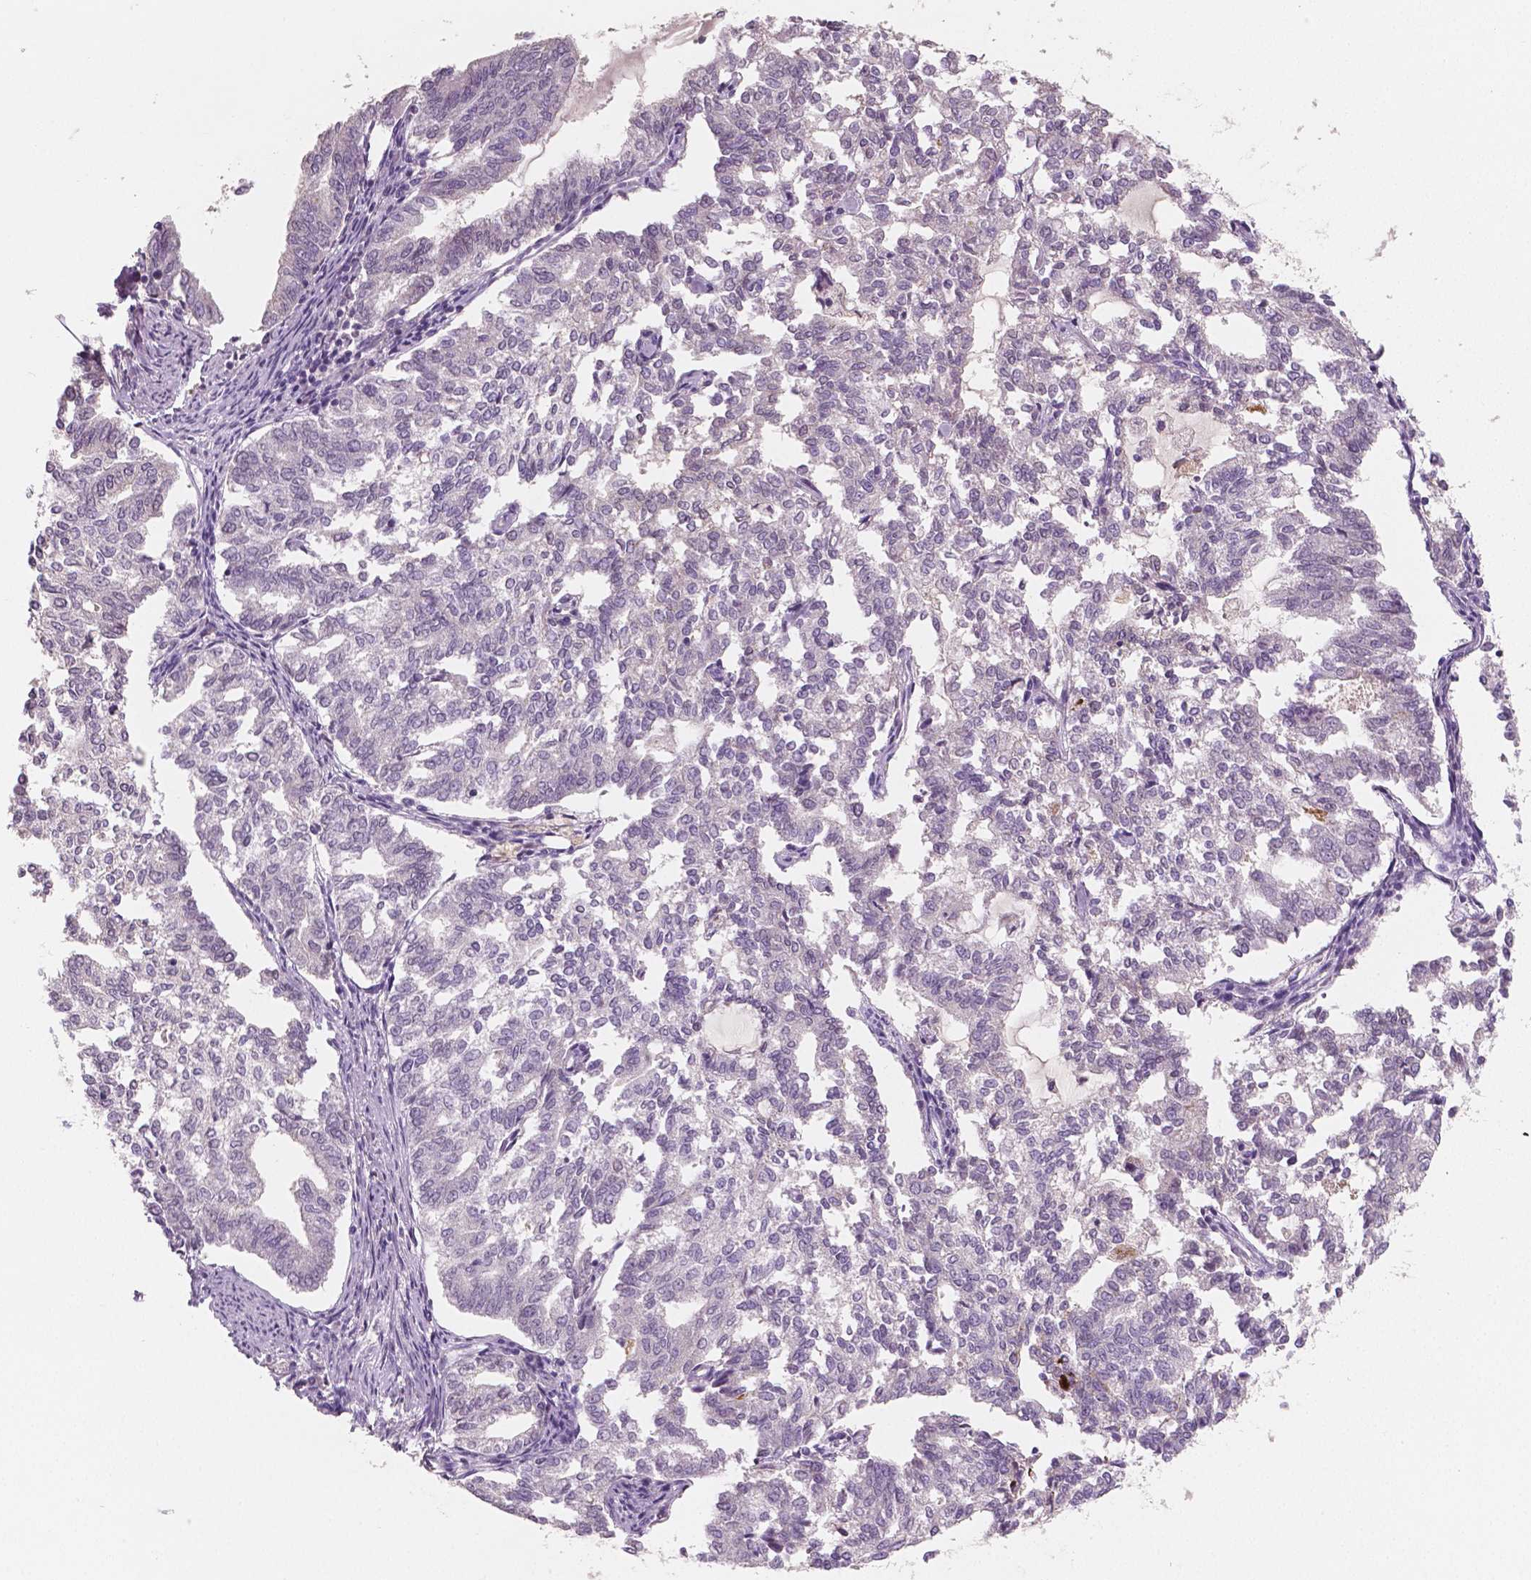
{"staining": {"intensity": "negative", "quantity": "none", "location": "none"}, "tissue": "endometrial cancer", "cell_type": "Tumor cells", "image_type": "cancer", "snomed": [{"axis": "morphology", "description": "Adenocarcinoma, NOS"}, {"axis": "topography", "description": "Endometrium"}], "caption": "High magnification brightfield microscopy of endometrial adenocarcinoma stained with DAB (3,3'-diaminobenzidine) (brown) and counterstained with hematoxylin (blue): tumor cells show no significant expression. (Brightfield microscopy of DAB (3,3'-diaminobenzidine) immunohistochemistry at high magnification).", "gene": "APOA4", "patient": {"sex": "female", "age": 79}}